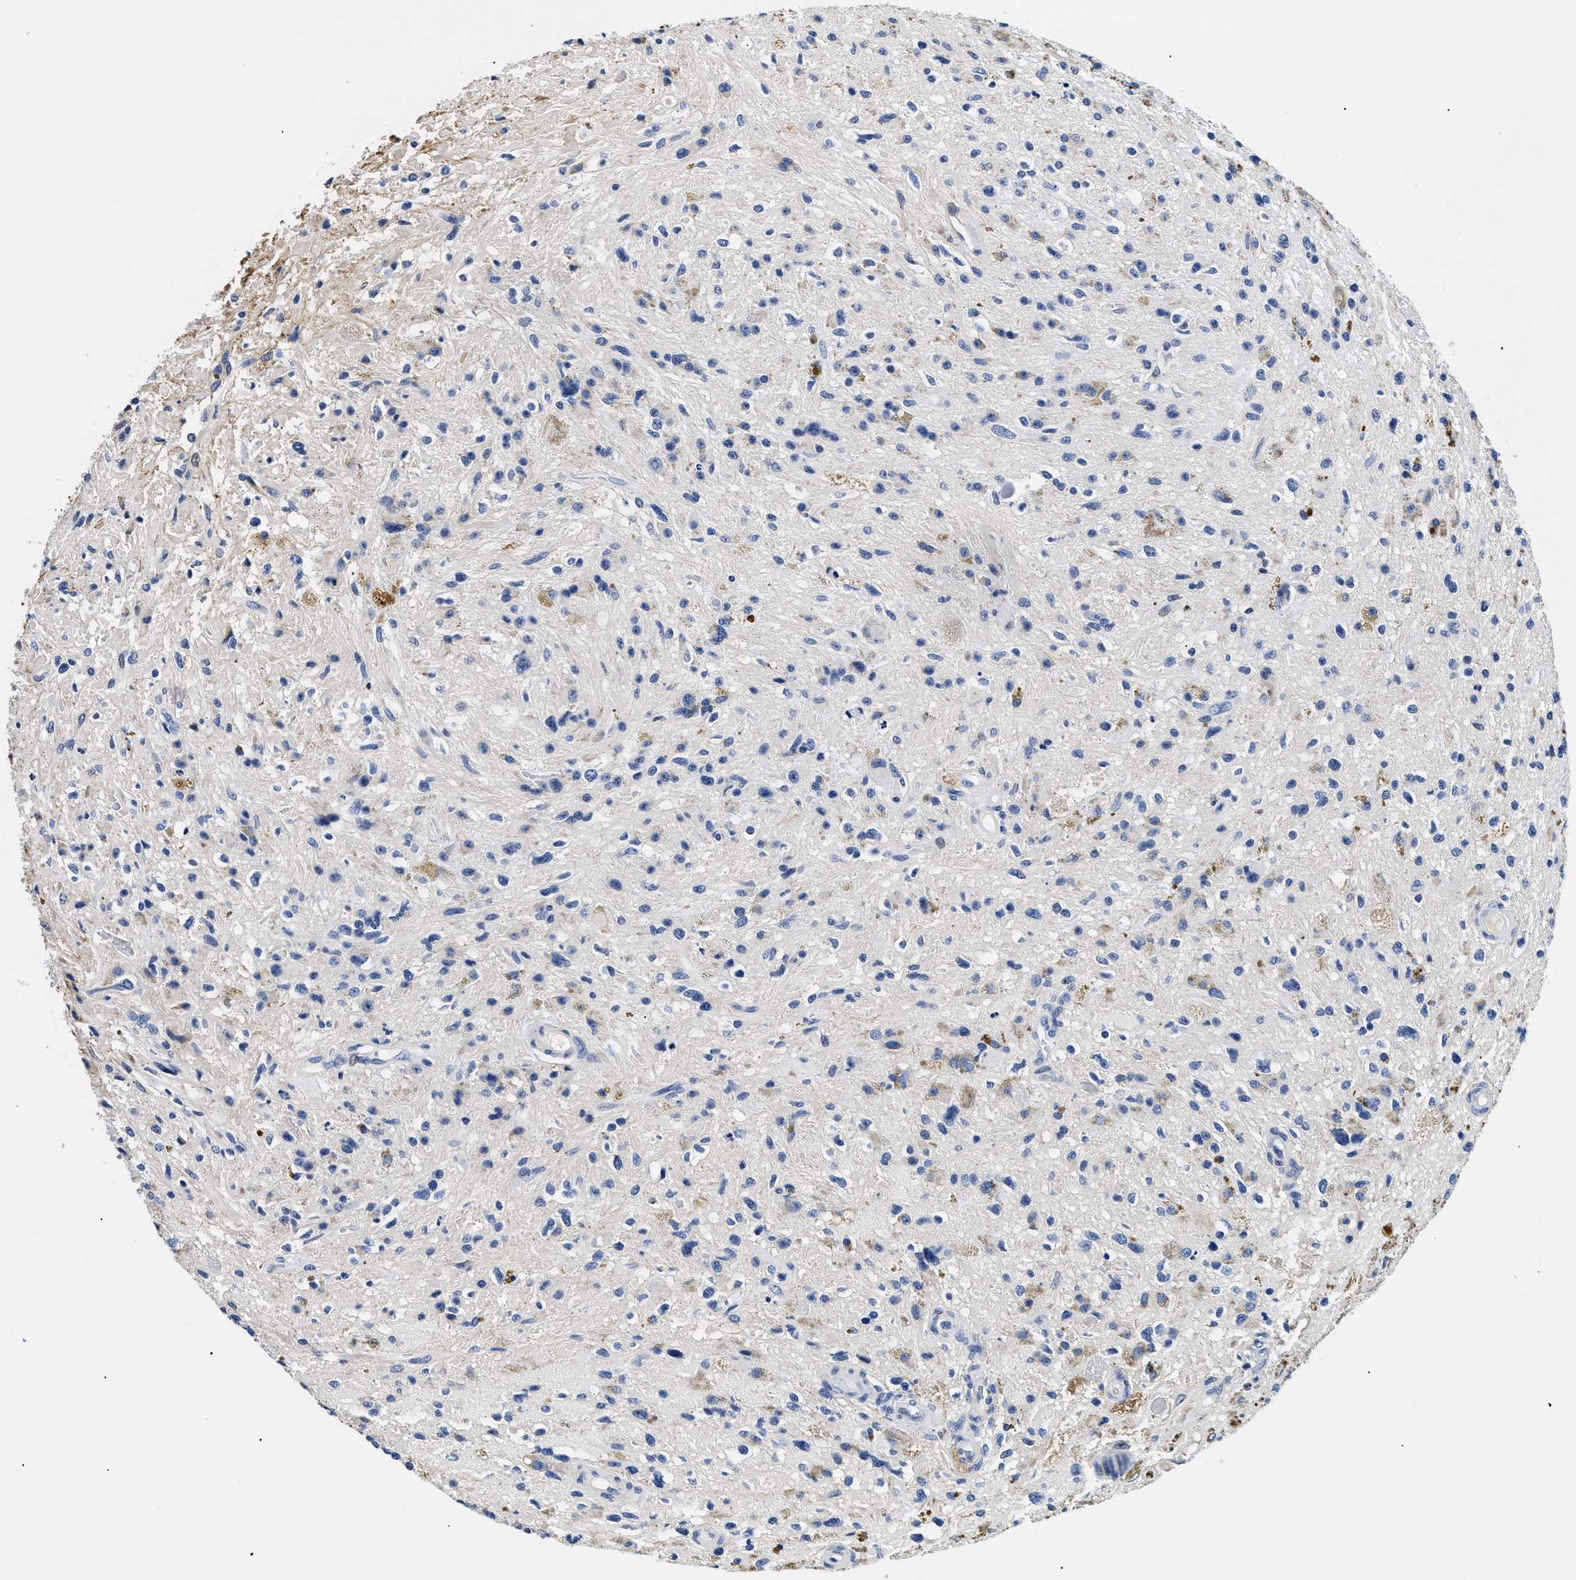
{"staining": {"intensity": "negative", "quantity": "none", "location": "none"}, "tissue": "glioma", "cell_type": "Tumor cells", "image_type": "cancer", "snomed": [{"axis": "morphology", "description": "Glioma, malignant, High grade"}, {"axis": "topography", "description": "Brain"}], "caption": "High power microscopy photomicrograph of an IHC micrograph of high-grade glioma (malignant), revealing no significant expression in tumor cells.", "gene": "LAMA3", "patient": {"sex": "male", "age": 33}}